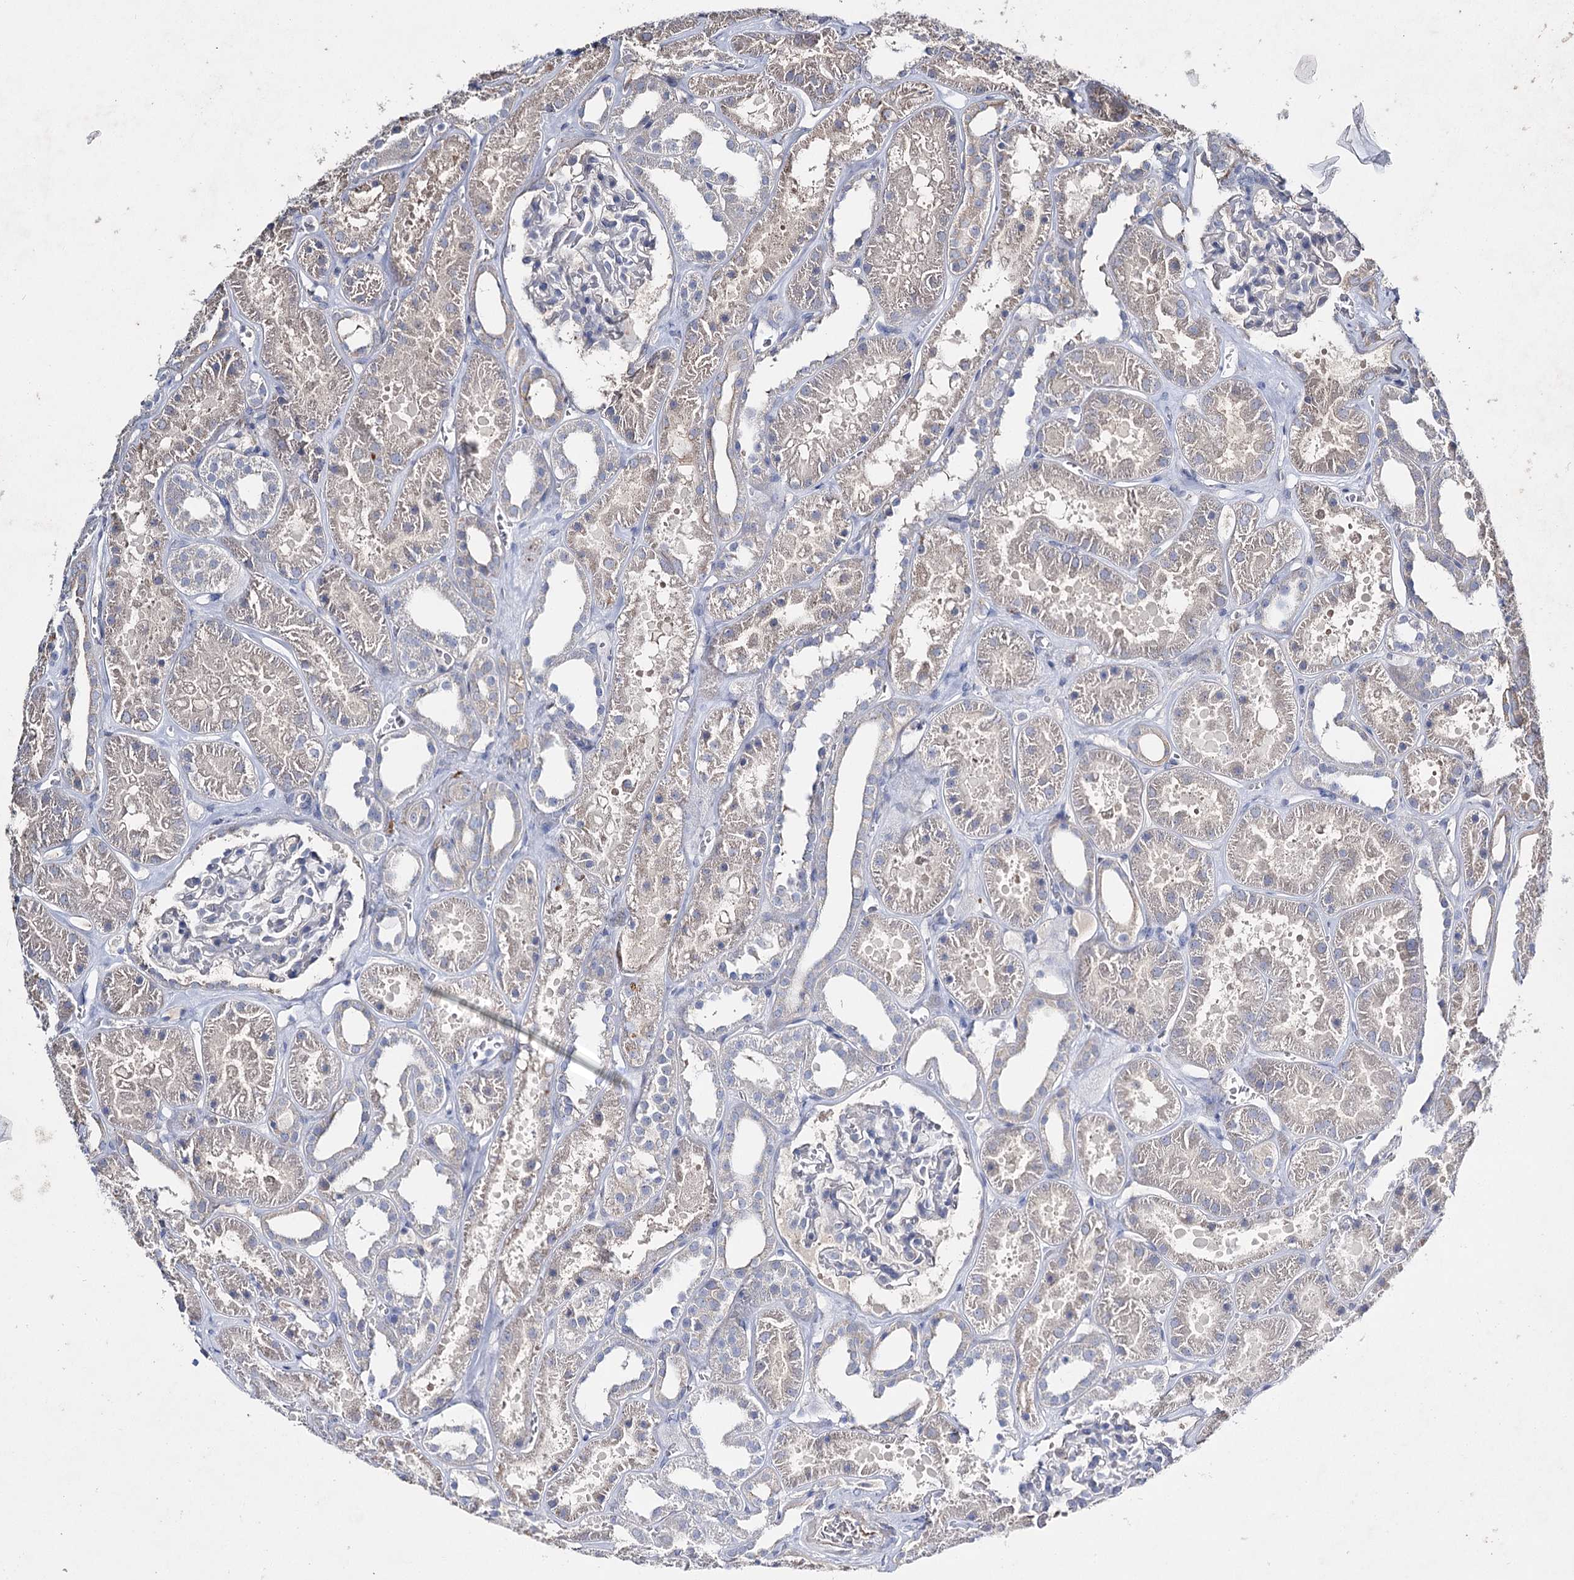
{"staining": {"intensity": "negative", "quantity": "none", "location": "none"}, "tissue": "kidney", "cell_type": "Cells in glomeruli", "image_type": "normal", "snomed": [{"axis": "morphology", "description": "Normal tissue, NOS"}, {"axis": "topography", "description": "Kidney"}], "caption": "Micrograph shows no significant protein staining in cells in glomeruli of unremarkable kidney. (DAB immunohistochemistry (IHC) visualized using brightfield microscopy, high magnification).", "gene": "IL1RAP", "patient": {"sex": "female", "age": 41}}